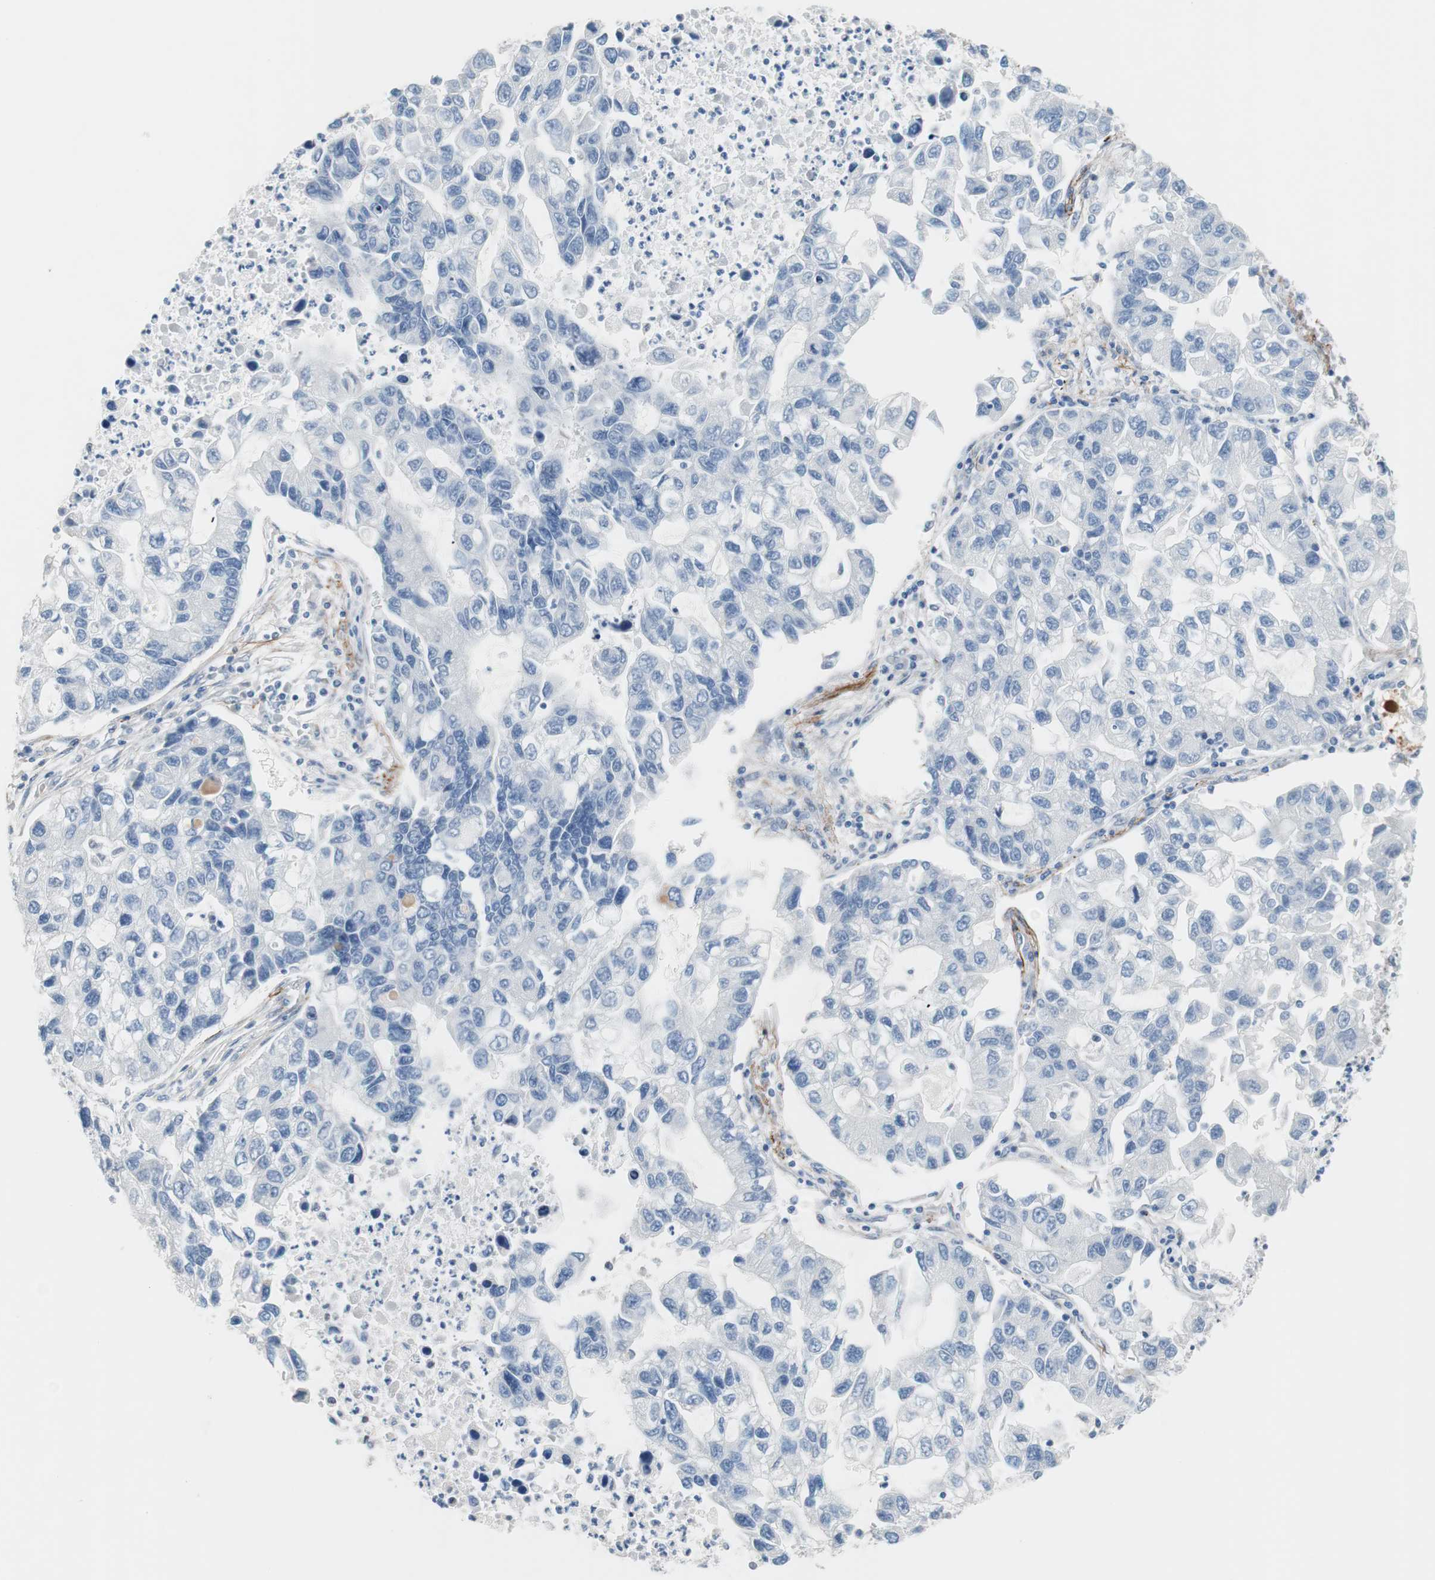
{"staining": {"intensity": "negative", "quantity": "none", "location": "none"}, "tissue": "lung cancer", "cell_type": "Tumor cells", "image_type": "cancer", "snomed": [{"axis": "morphology", "description": "Adenocarcinoma, NOS"}, {"axis": "topography", "description": "Lung"}], "caption": "IHC histopathology image of human lung cancer (adenocarcinoma) stained for a protein (brown), which exhibits no positivity in tumor cells.", "gene": "FOSL1", "patient": {"sex": "female", "age": 51}}